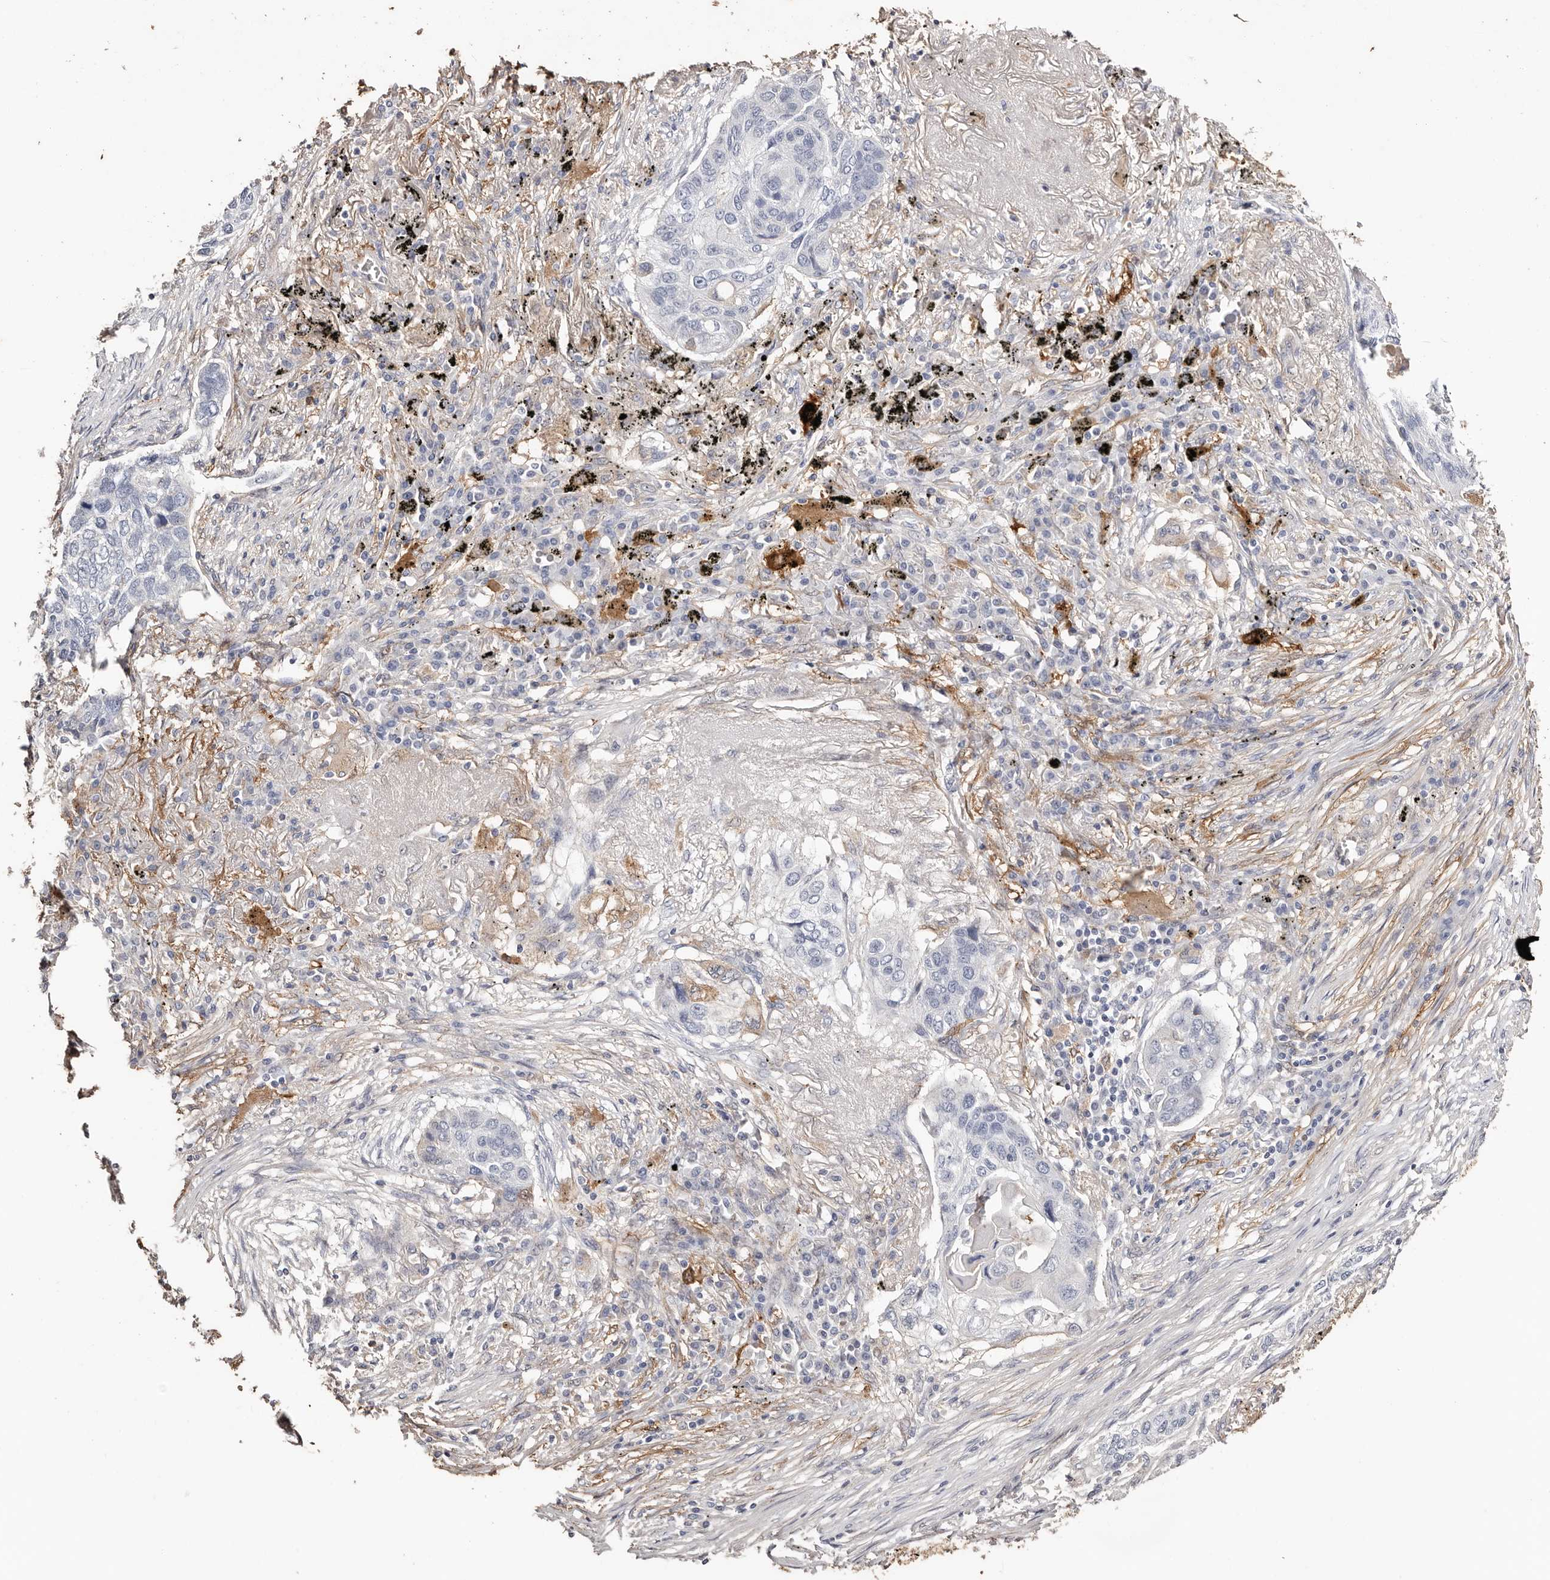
{"staining": {"intensity": "negative", "quantity": "none", "location": "none"}, "tissue": "lung cancer", "cell_type": "Tumor cells", "image_type": "cancer", "snomed": [{"axis": "morphology", "description": "Squamous cell carcinoma, NOS"}, {"axis": "topography", "description": "Lung"}], "caption": "There is no significant positivity in tumor cells of lung cancer (squamous cell carcinoma).", "gene": "TGM2", "patient": {"sex": "female", "age": 63}}